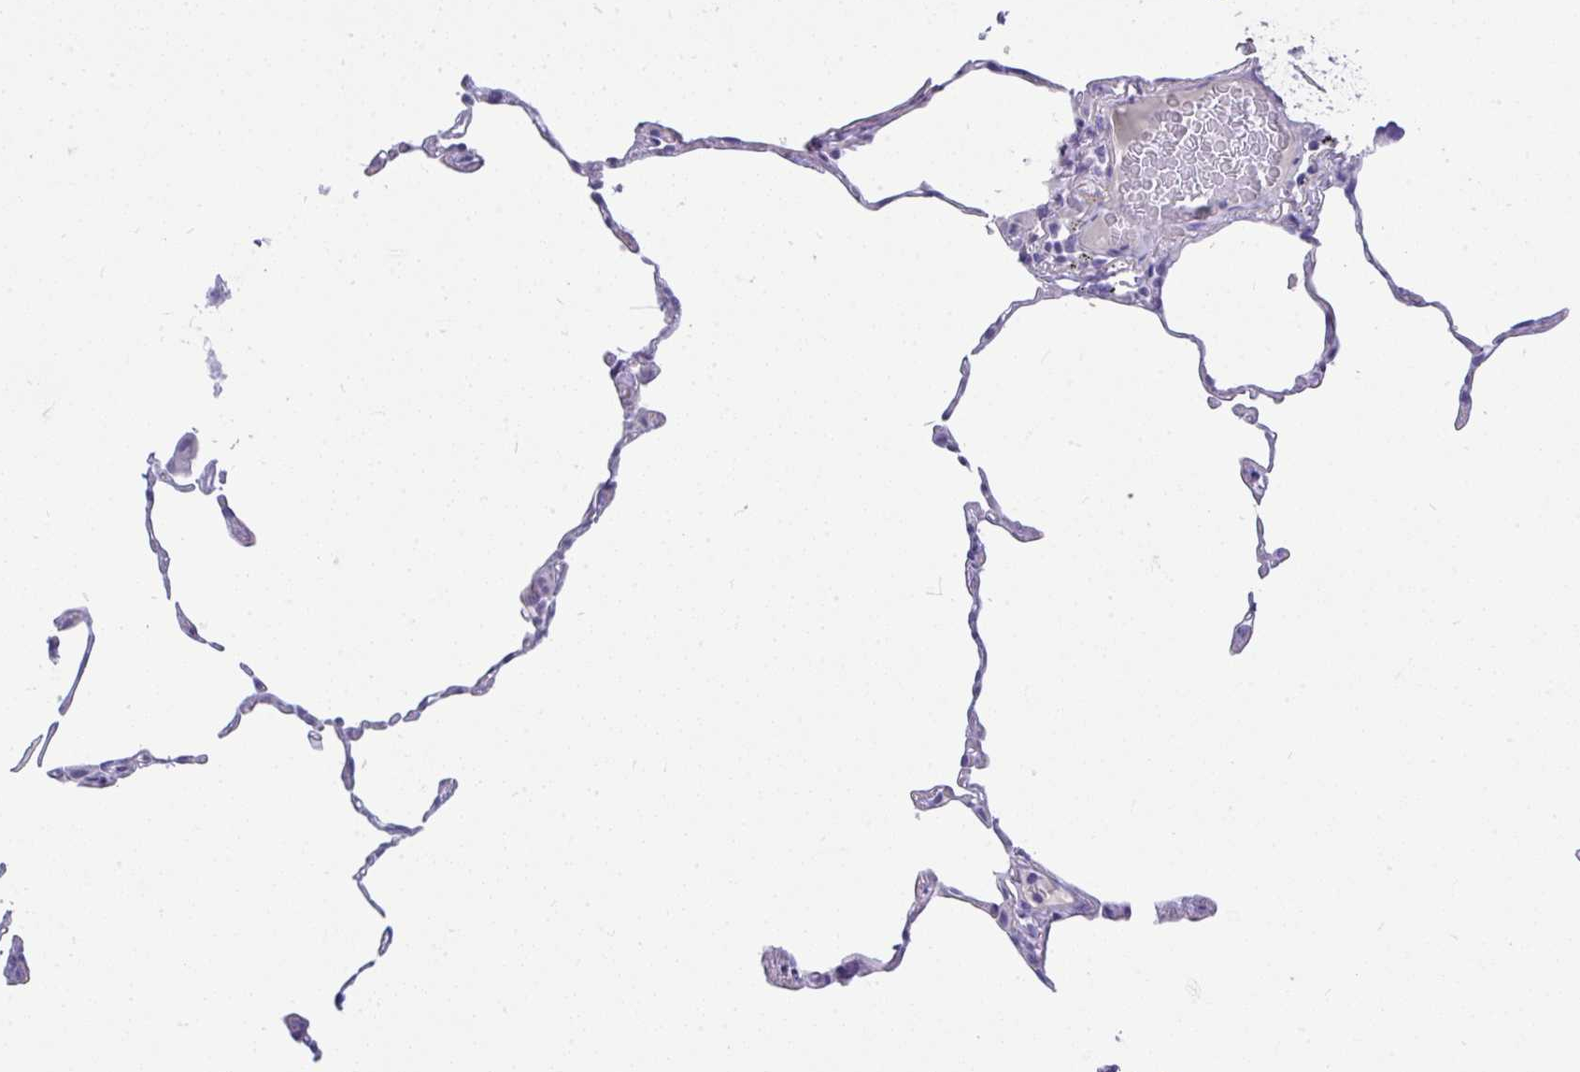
{"staining": {"intensity": "negative", "quantity": "none", "location": "none"}, "tissue": "lung", "cell_type": "Alveolar cells", "image_type": "normal", "snomed": [{"axis": "morphology", "description": "Normal tissue, NOS"}, {"axis": "topography", "description": "Lung"}], "caption": "Human lung stained for a protein using immunohistochemistry demonstrates no positivity in alveolar cells.", "gene": "PIGZ", "patient": {"sex": "female", "age": 57}}